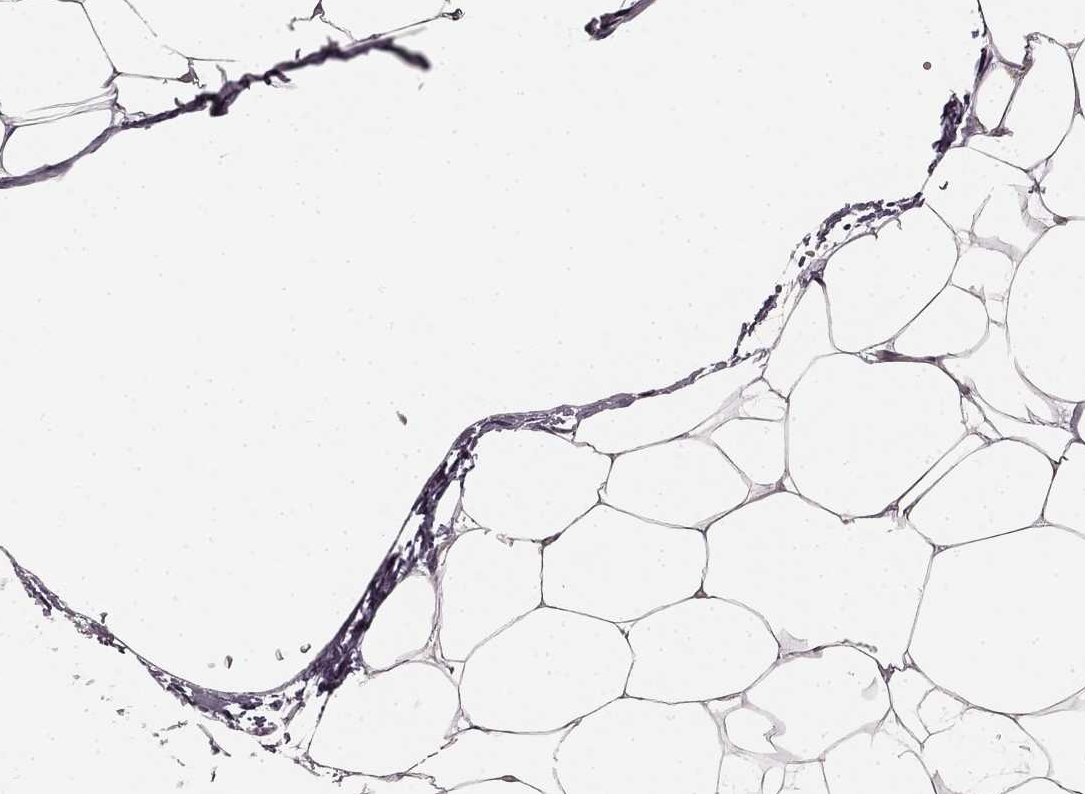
{"staining": {"intensity": "negative", "quantity": "none", "location": "none"}, "tissue": "adipose tissue", "cell_type": "Adipocytes", "image_type": "normal", "snomed": [{"axis": "morphology", "description": "Normal tissue, NOS"}, {"axis": "topography", "description": "Adipose tissue"}], "caption": "Adipose tissue was stained to show a protein in brown. There is no significant expression in adipocytes. Brightfield microscopy of immunohistochemistry (IHC) stained with DAB (brown) and hematoxylin (blue), captured at high magnification.", "gene": "HCN4", "patient": {"sex": "male", "age": 57}}